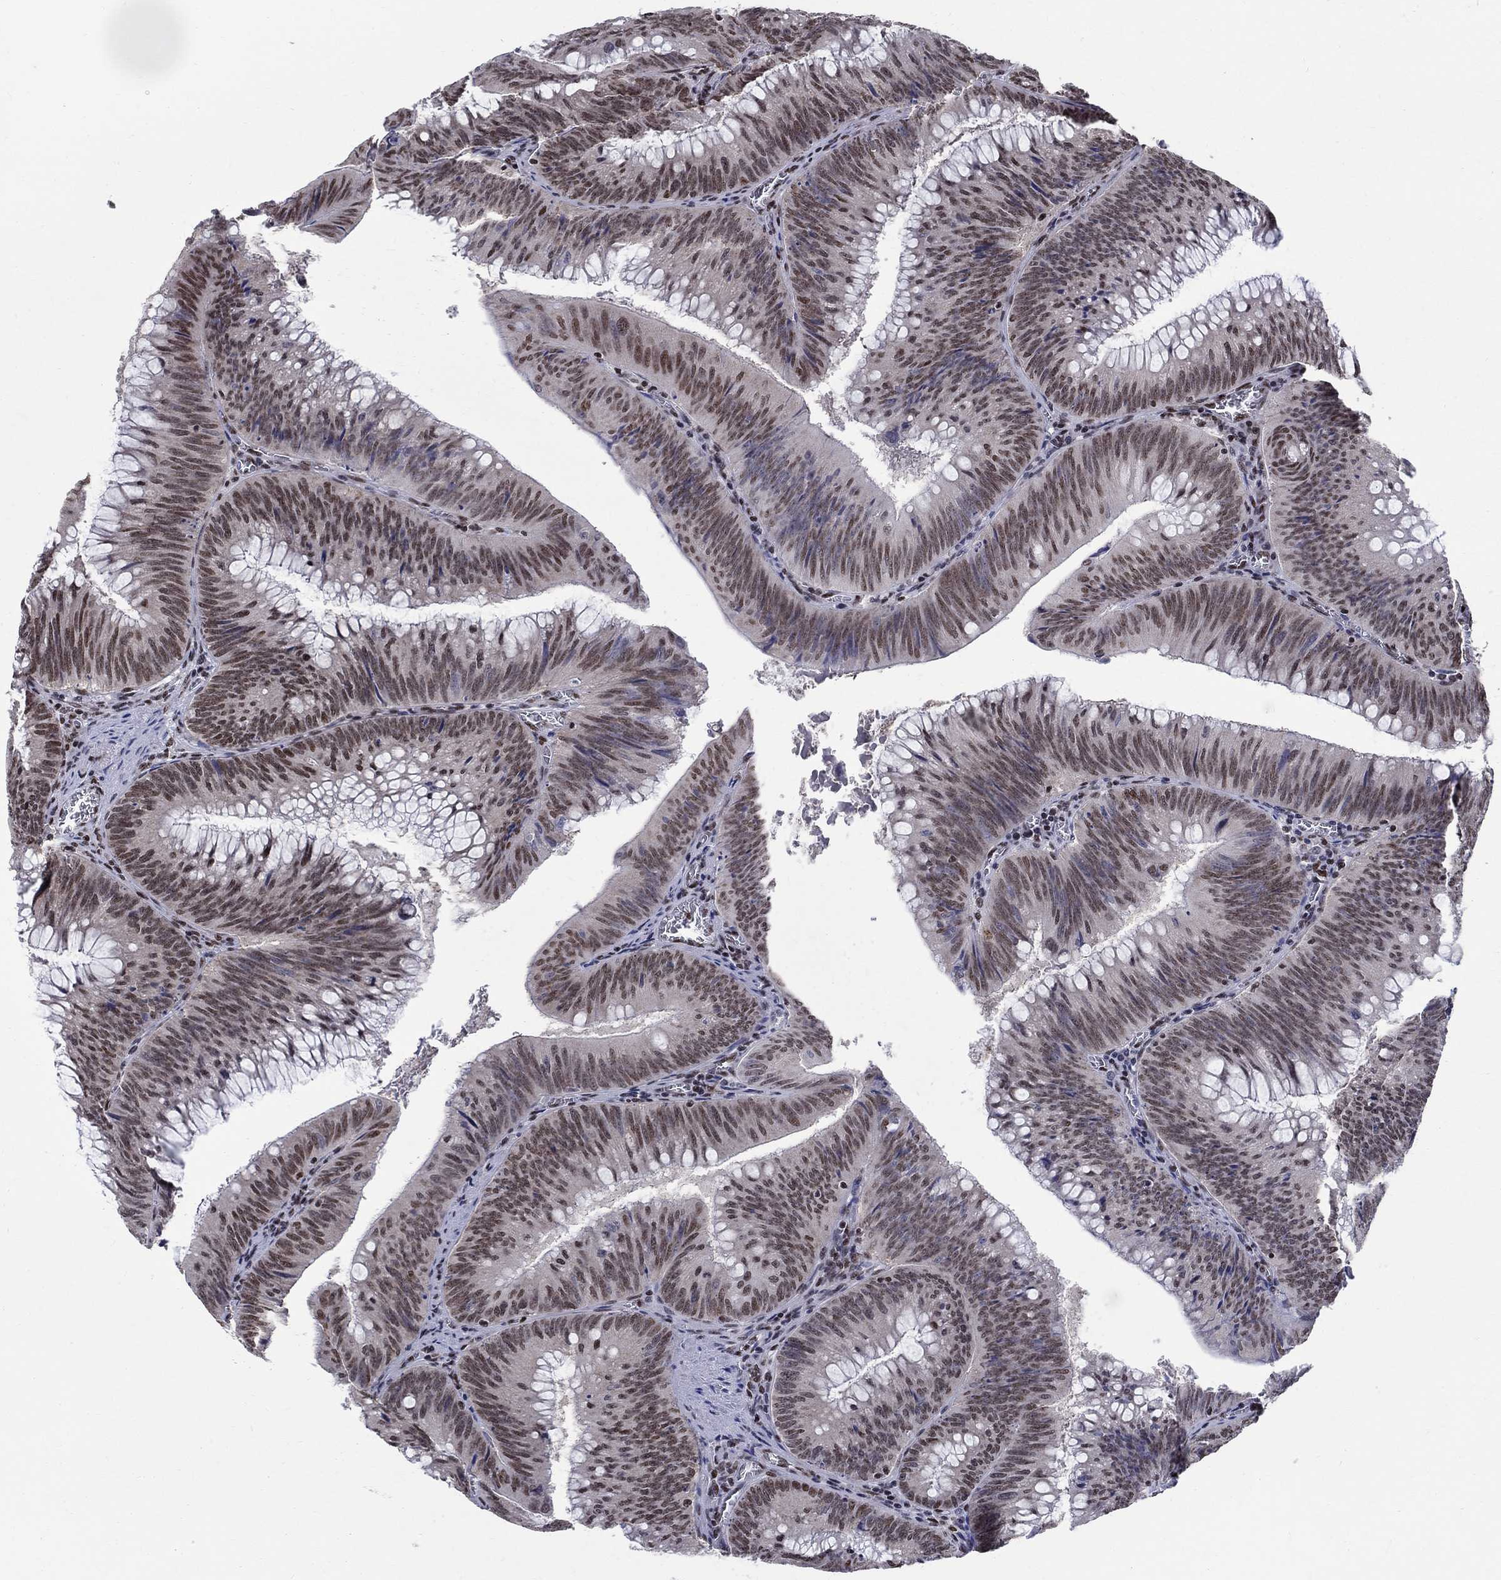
{"staining": {"intensity": "moderate", "quantity": "25%-75%", "location": "nuclear"}, "tissue": "colorectal cancer", "cell_type": "Tumor cells", "image_type": "cancer", "snomed": [{"axis": "morphology", "description": "Adenocarcinoma, NOS"}, {"axis": "topography", "description": "Rectum"}], "caption": "Moderate nuclear positivity is identified in about 25%-75% of tumor cells in adenocarcinoma (colorectal). The staining is performed using DAB brown chromogen to label protein expression. The nuclei are counter-stained blue using hematoxylin.", "gene": "FBXO16", "patient": {"sex": "female", "age": 72}}